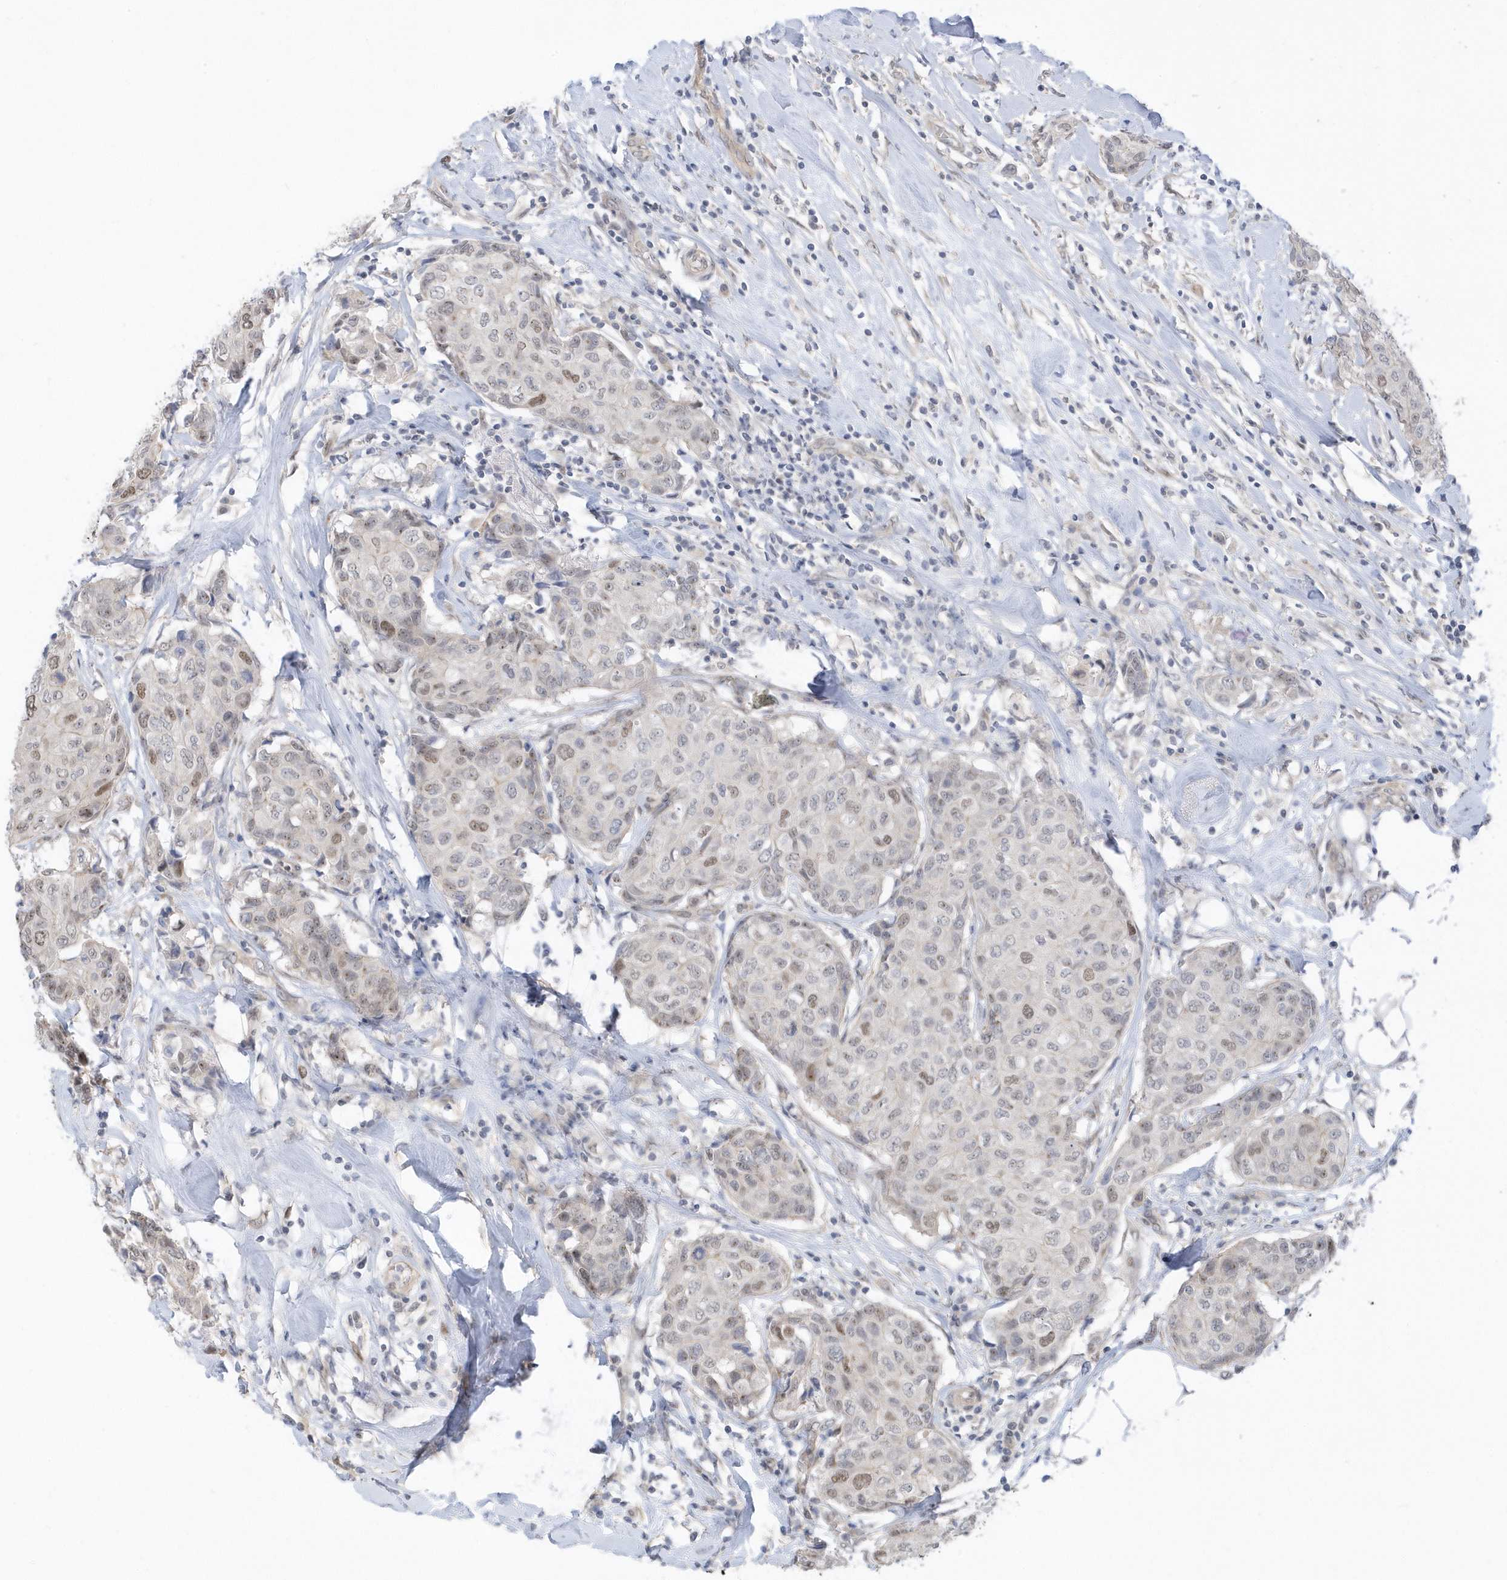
{"staining": {"intensity": "weak", "quantity": "<25%", "location": "nuclear"}, "tissue": "breast cancer", "cell_type": "Tumor cells", "image_type": "cancer", "snomed": [{"axis": "morphology", "description": "Duct carcinoma"}, {"axis": "topography", "description": "Breast"}], "caption": "An IHC histopathology image of intraductal carcinoma (breast) is shown. There is no staining in tumor cells of intraductal carcinoma (breast). The staining is performed using DAB brown chromogen with nuclei counter-stained in using hematoxylin.", "gene": "USP53", "patient": {"sex": "female", "age": 80}}